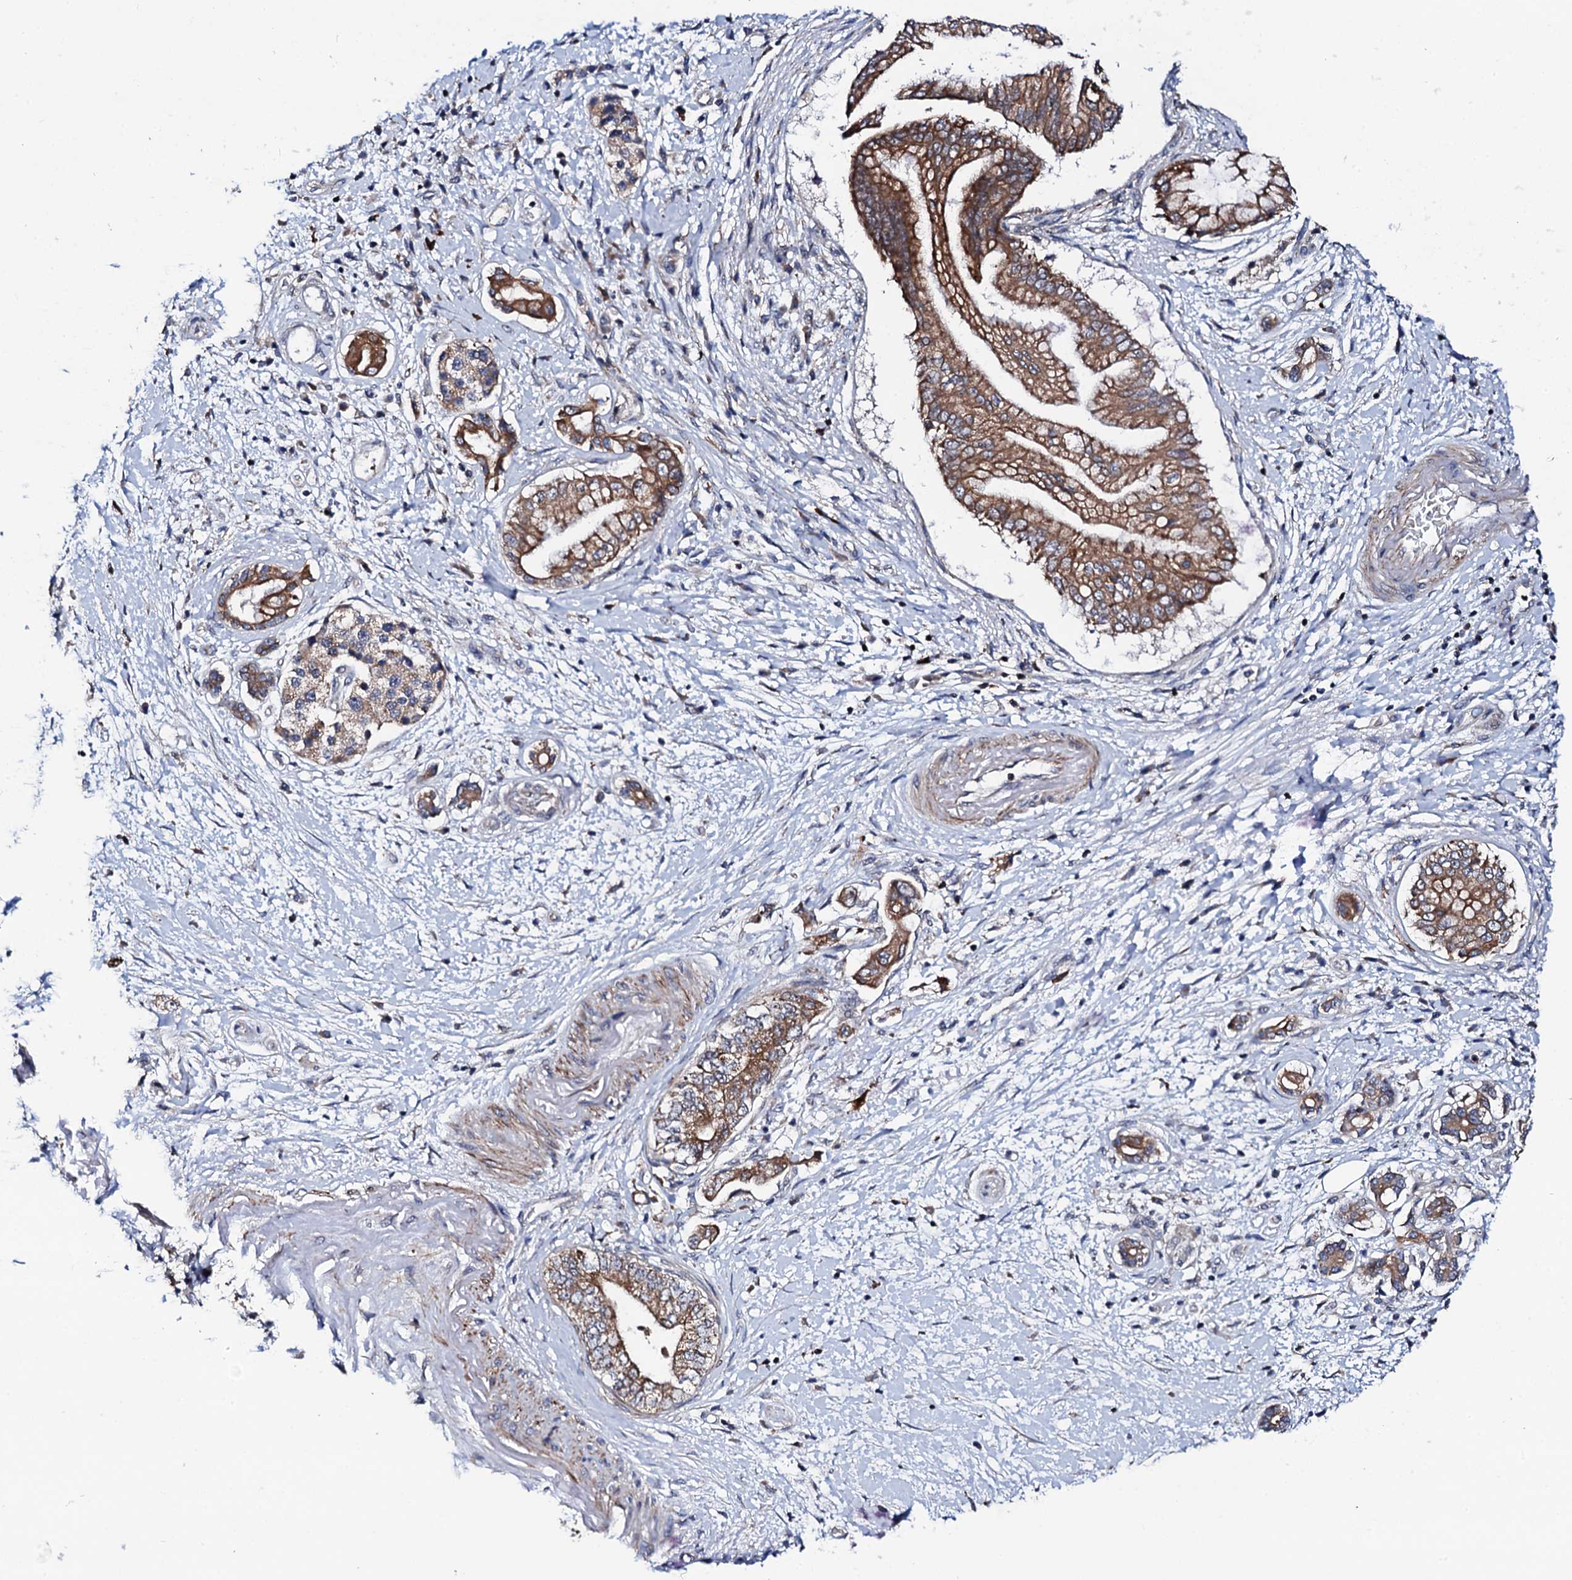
{"staining": {"intensity": "moderate", "quantity": ">75%", "location": "cytoplasmic/membranous"}, "tissue": "pancreatic cancer", "cell_type": "Tumor cells", "image_type": "cancer", "snomed": [{"axis": "morphology", "description": "Adenocarcinoma, NOS"}, {"axis": "topography", "description": "Pancreas"}], "caption": "The micrograph demonstrates staining of pancreatic cancer (adenocarcinoma), revealing moderate cytoplasmic/membranous protein expression (brown color) within tumor cells.", "gene": "COG4", "patient": {"sex": "female", "age": 73}}